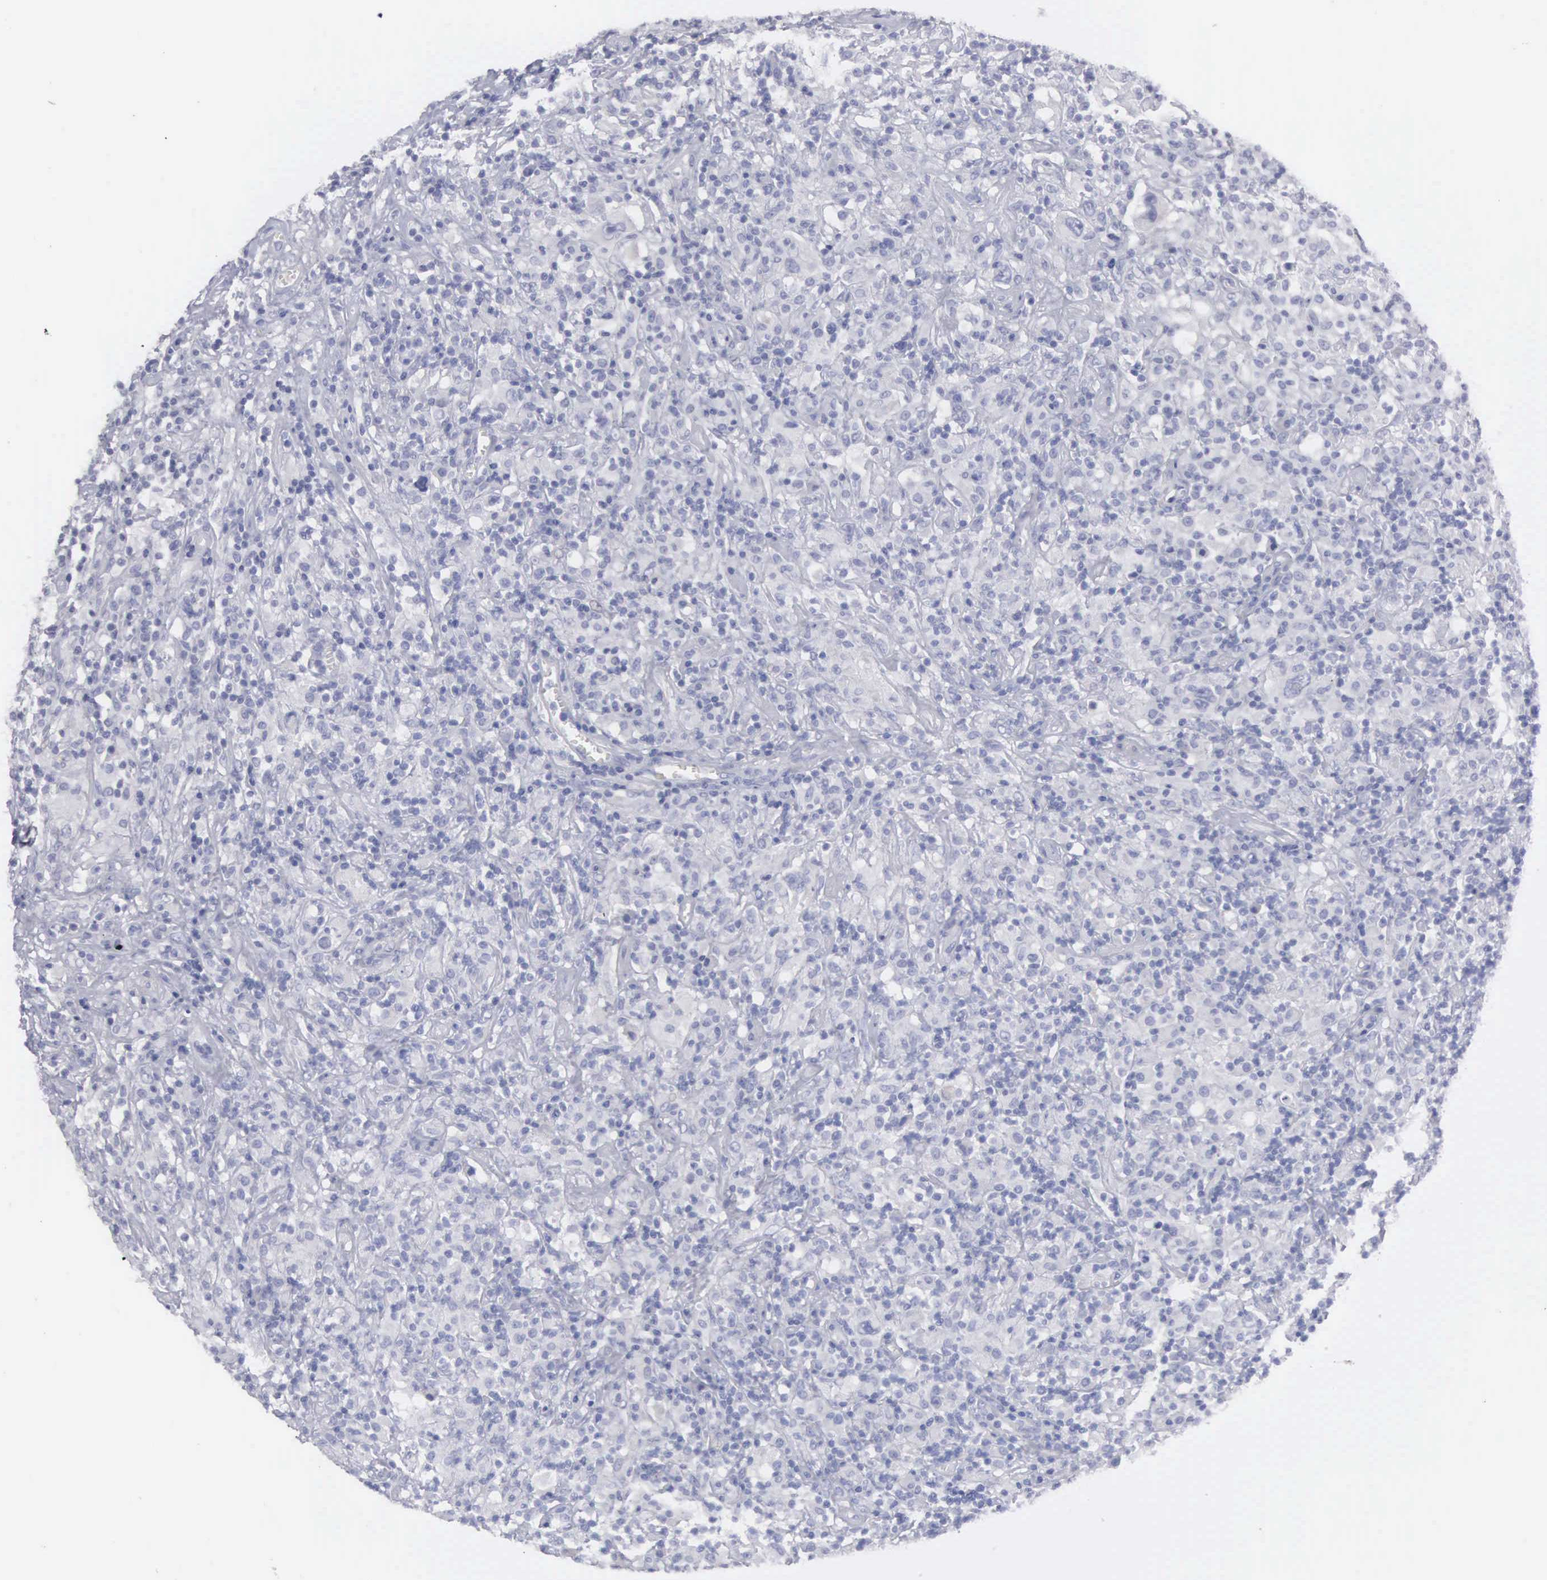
{"staining": {"intensity": "negative", "quantity": "none", "location": "none"}, "tissue": "lymphoma", "cell_type": "Tumor cells", "image_type": "cancer", "snomed": [{"axis": "morphology", "description": "Hodgkin's disease, NOS"}, {"axis": "topography", "description": "Lymph node"}], "caption": "This micrograph is of lymphoma stained with IHC to label a protein in brown with the nuclei are counter-stained blue. There is no positivity in tumor cells.", "gene": "CEP170B", "patient": {"sex": "male", "age": 46}}